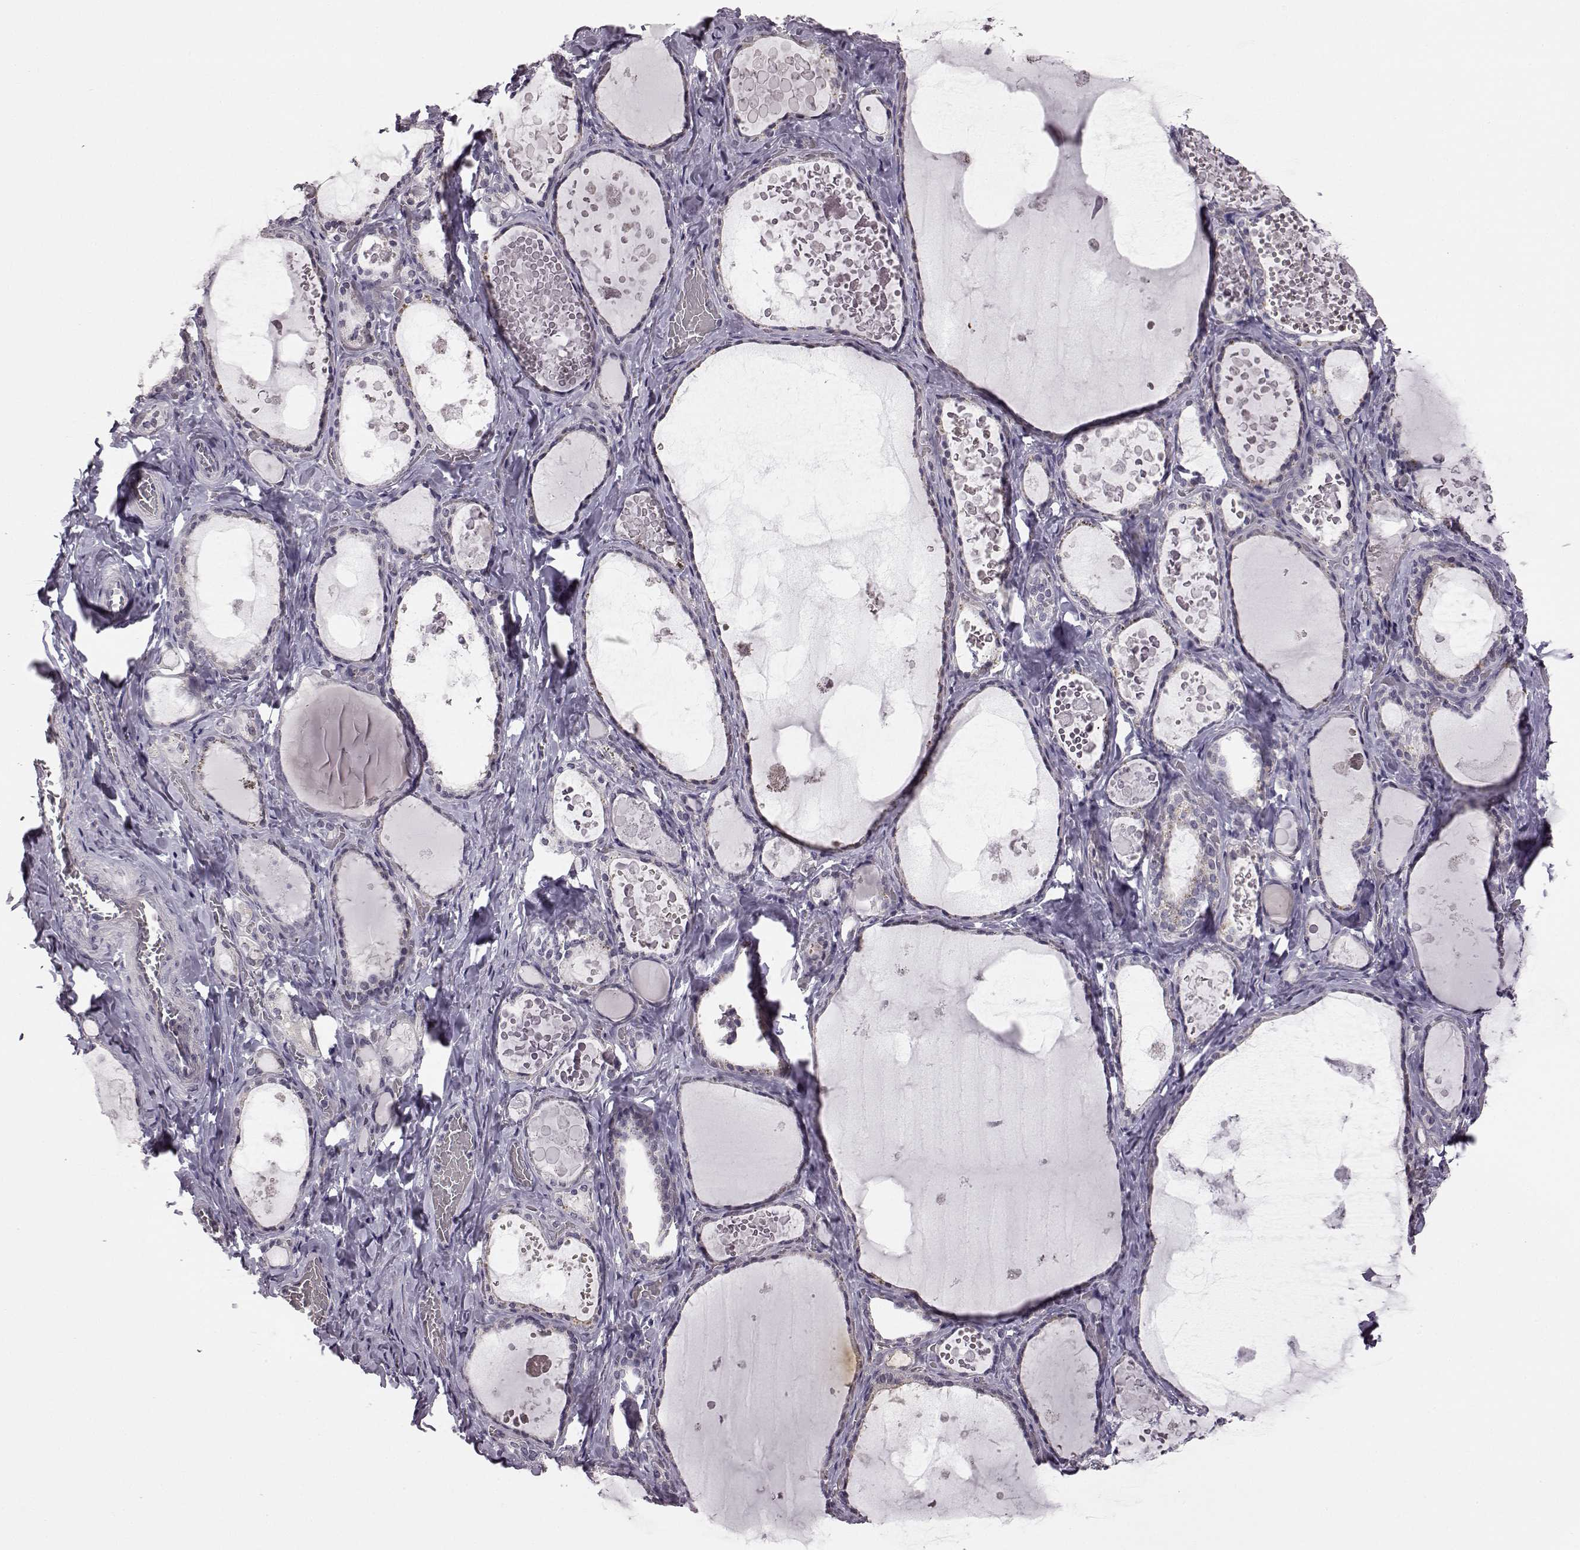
{"staining": {"intensity": "negative", "quantity": "none", "location": "none"}, "tissue": "thyroid gland", "cell_type": "Glandular cells", "image_type": "normal", "snomed": [{"axis": "morphology", "description": "Normal tissue, NOS"}, {"axis": "topography", "description": "Thyroid gland"}], "caption": "Immunohistochemistry image of benign human thyroid gland stained for a protein (brown), which displays no expression in glandular cells.", "gene": "C10orf62", "patient": {"sex": "female", "age": 56}}